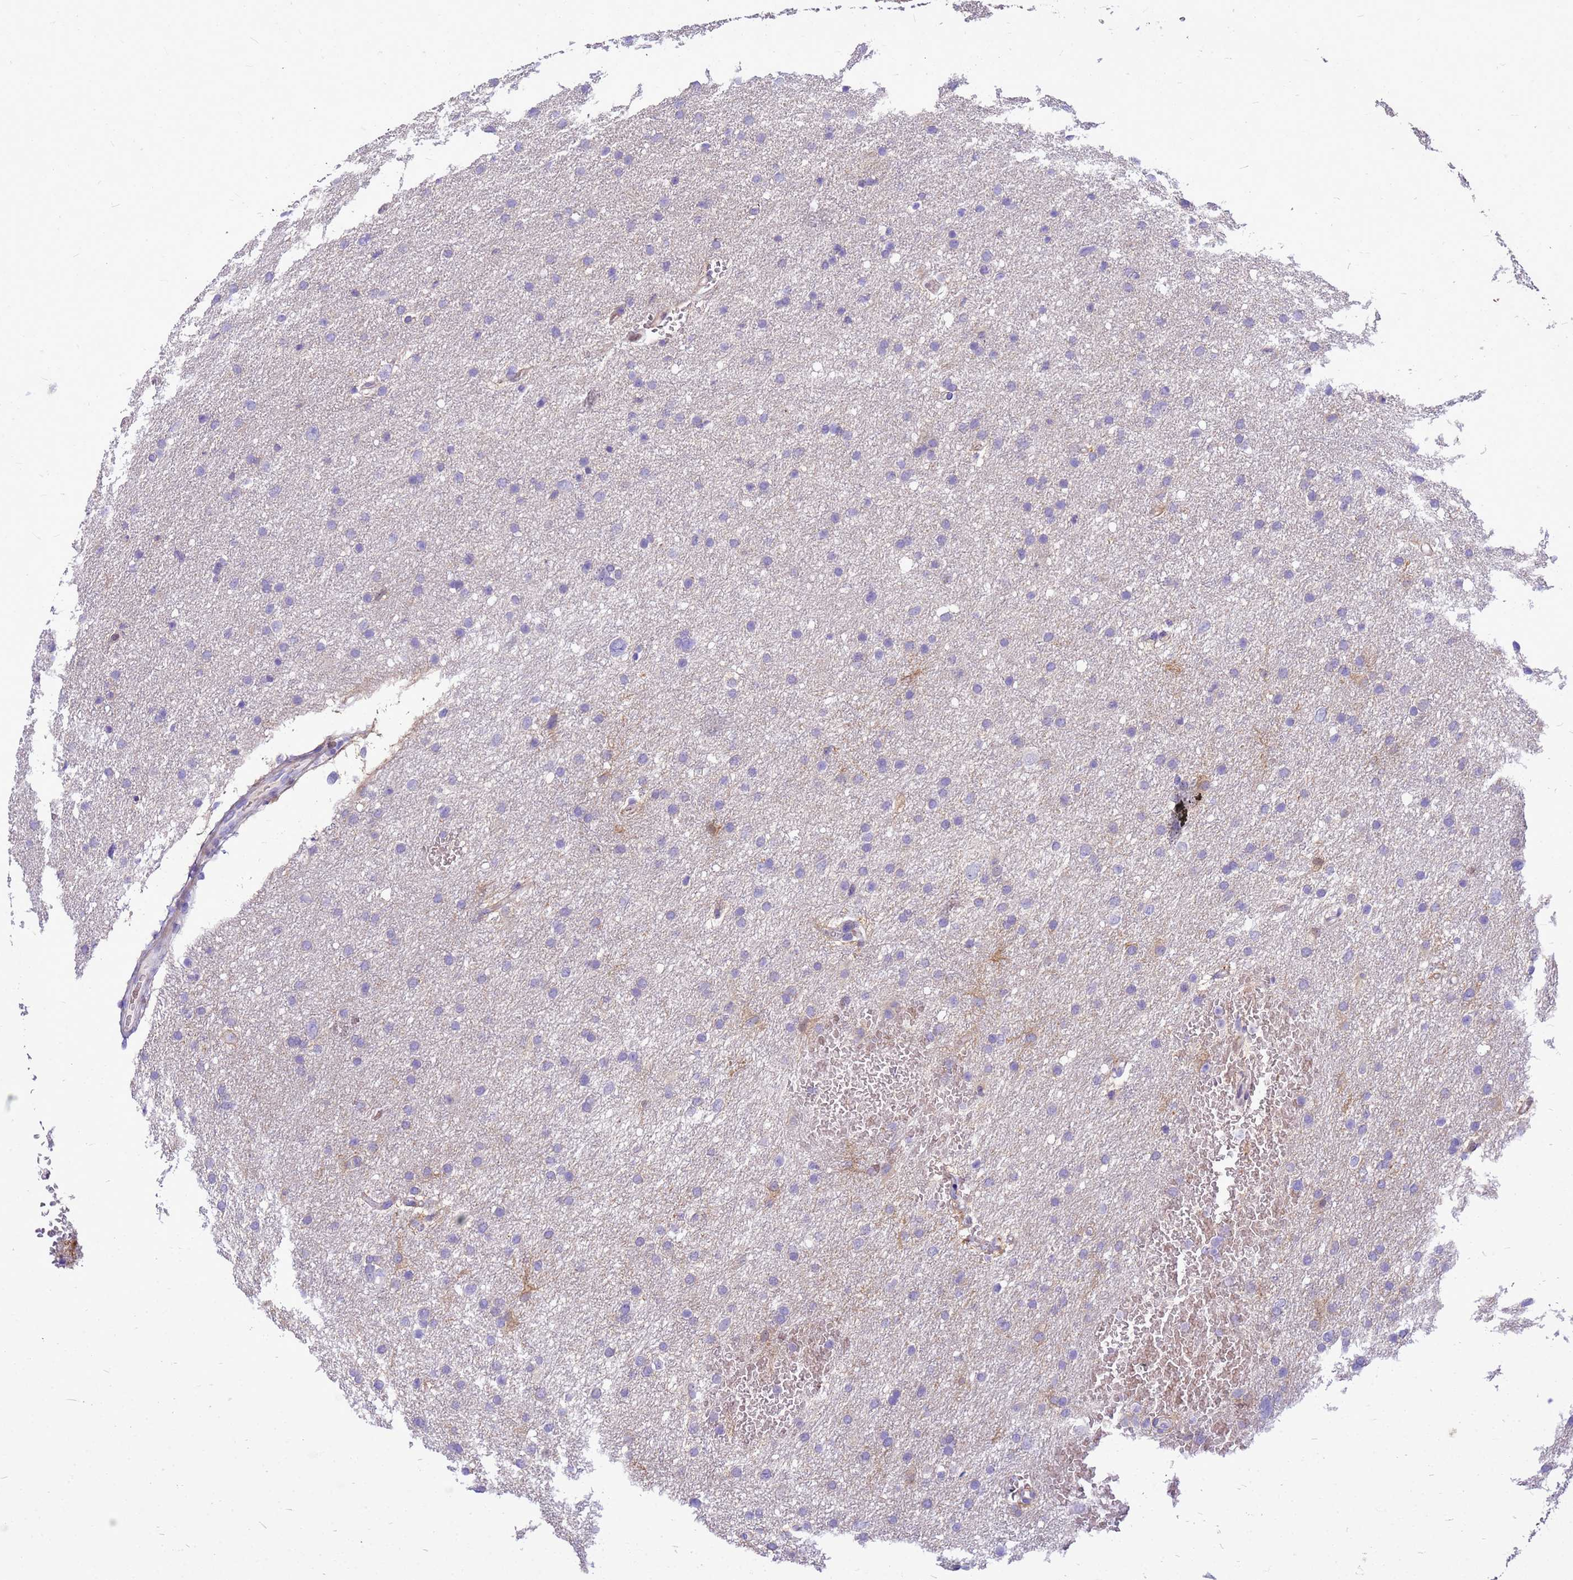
{"staining": {"intensity": "negative", "quantity": "none", "location": "none"}, "tissue": "glioma", "cell_type": "Tumor cells", "image_type": "cancer", "snomed": [{"axis": "morphology", "description": "Glioma, malignant, High grade"}, {"axis": "topography", "description": "Cerebral cortex"}], "caption": "This photomicrograph is of high-grade glioma (malignant) stained with immunohistochemistry to label a protein in brown with the nuclei are counter-stained blue. There is no positivity in tumor cells.", "gene": "ADAMTS7", "patient": {"sex": "female", "age": 36}}